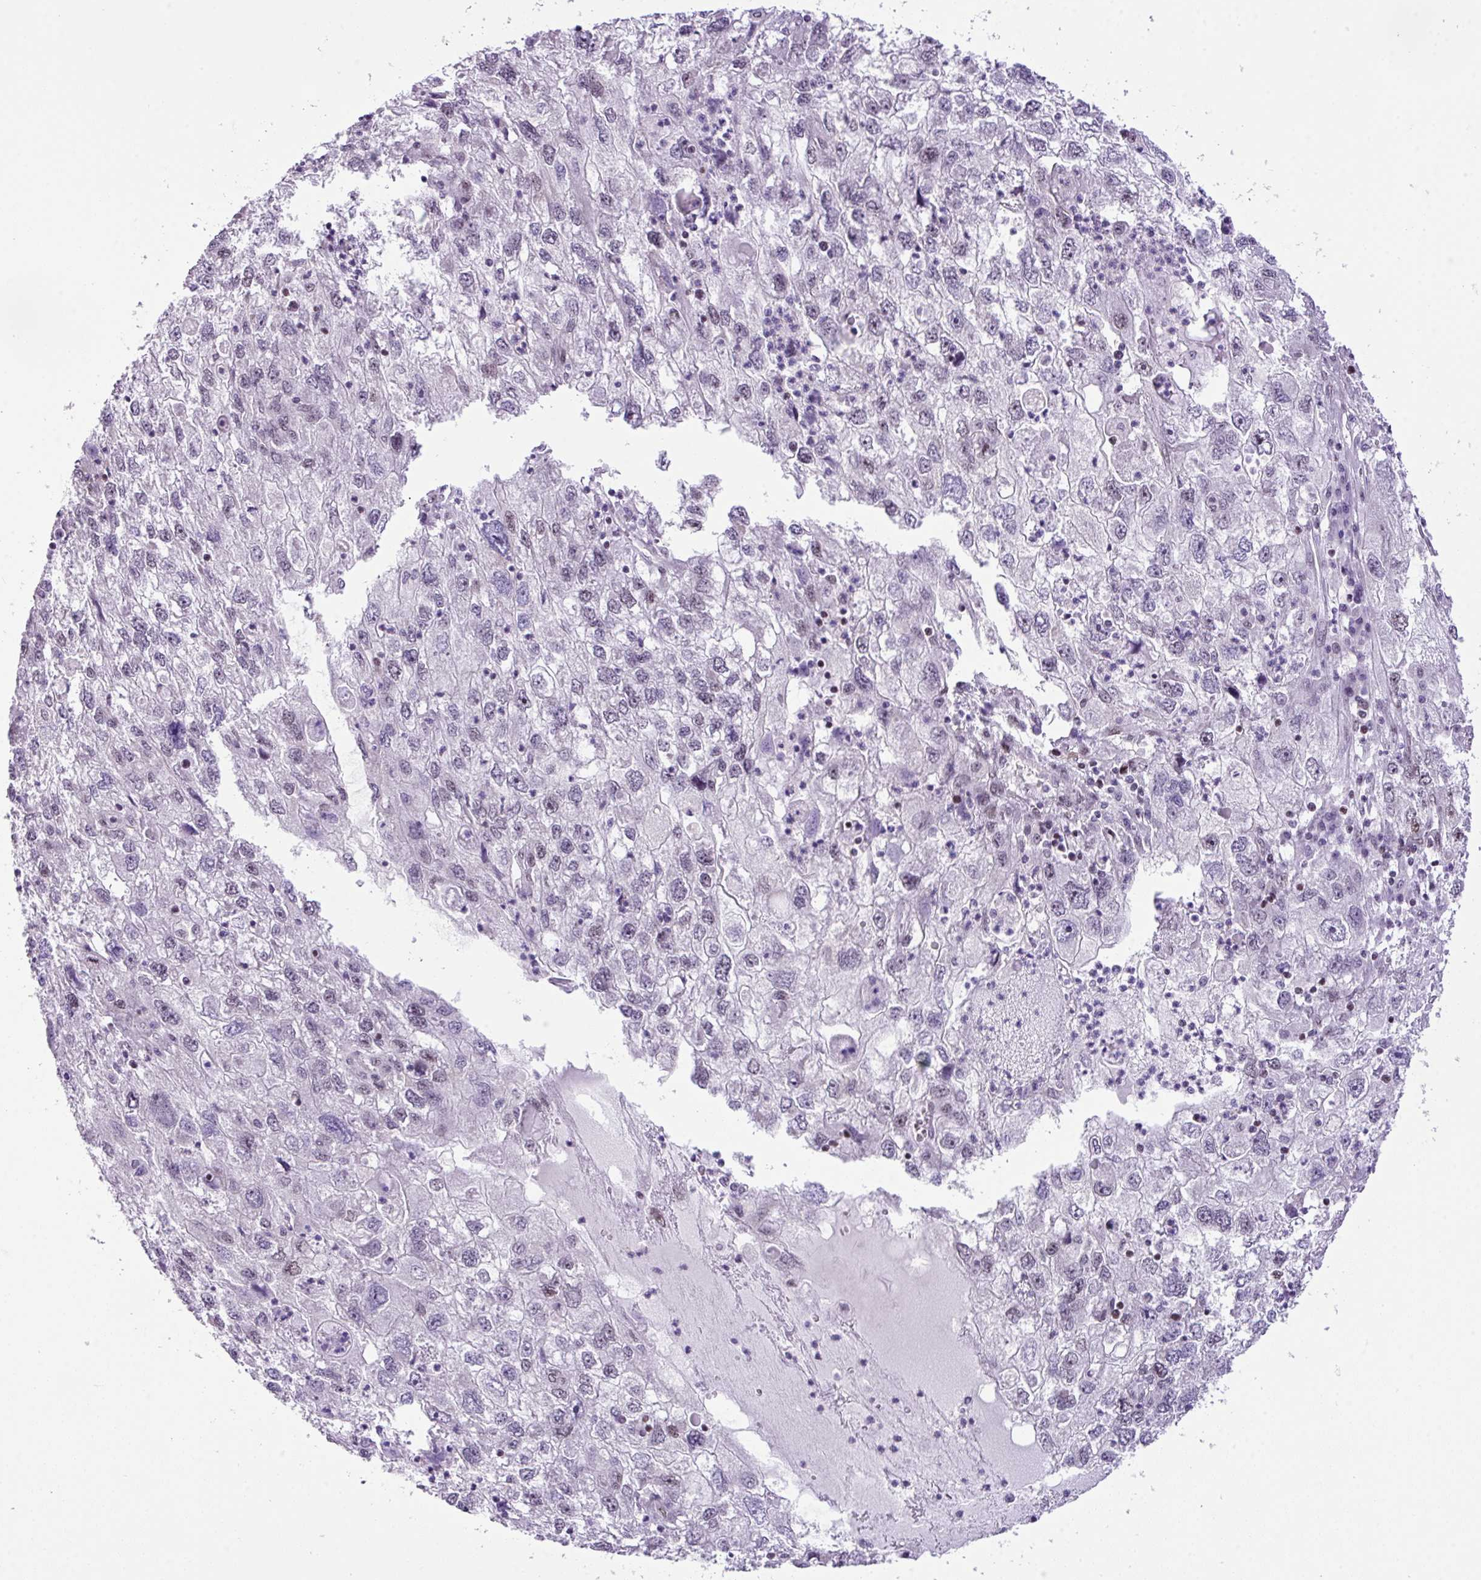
{"staining": {"intensity": "negative", "quantity": "none", "location": "none"}, "tissue": "endometrial cancer", "cell_type": "Tumor cells", "image_type": "cancer", "snomed": [{"axis": "morphology", "description": "Adenocarcinoma, NOS"}, {"axis": "topography", "description": "Endometrium"}], "caption": "This is an IHC image of human endometrial adenocarcinoma. There is no expression in tumor cells.", "gene": "CCDC137", "patient": {"sex": "female", "age": 49}}